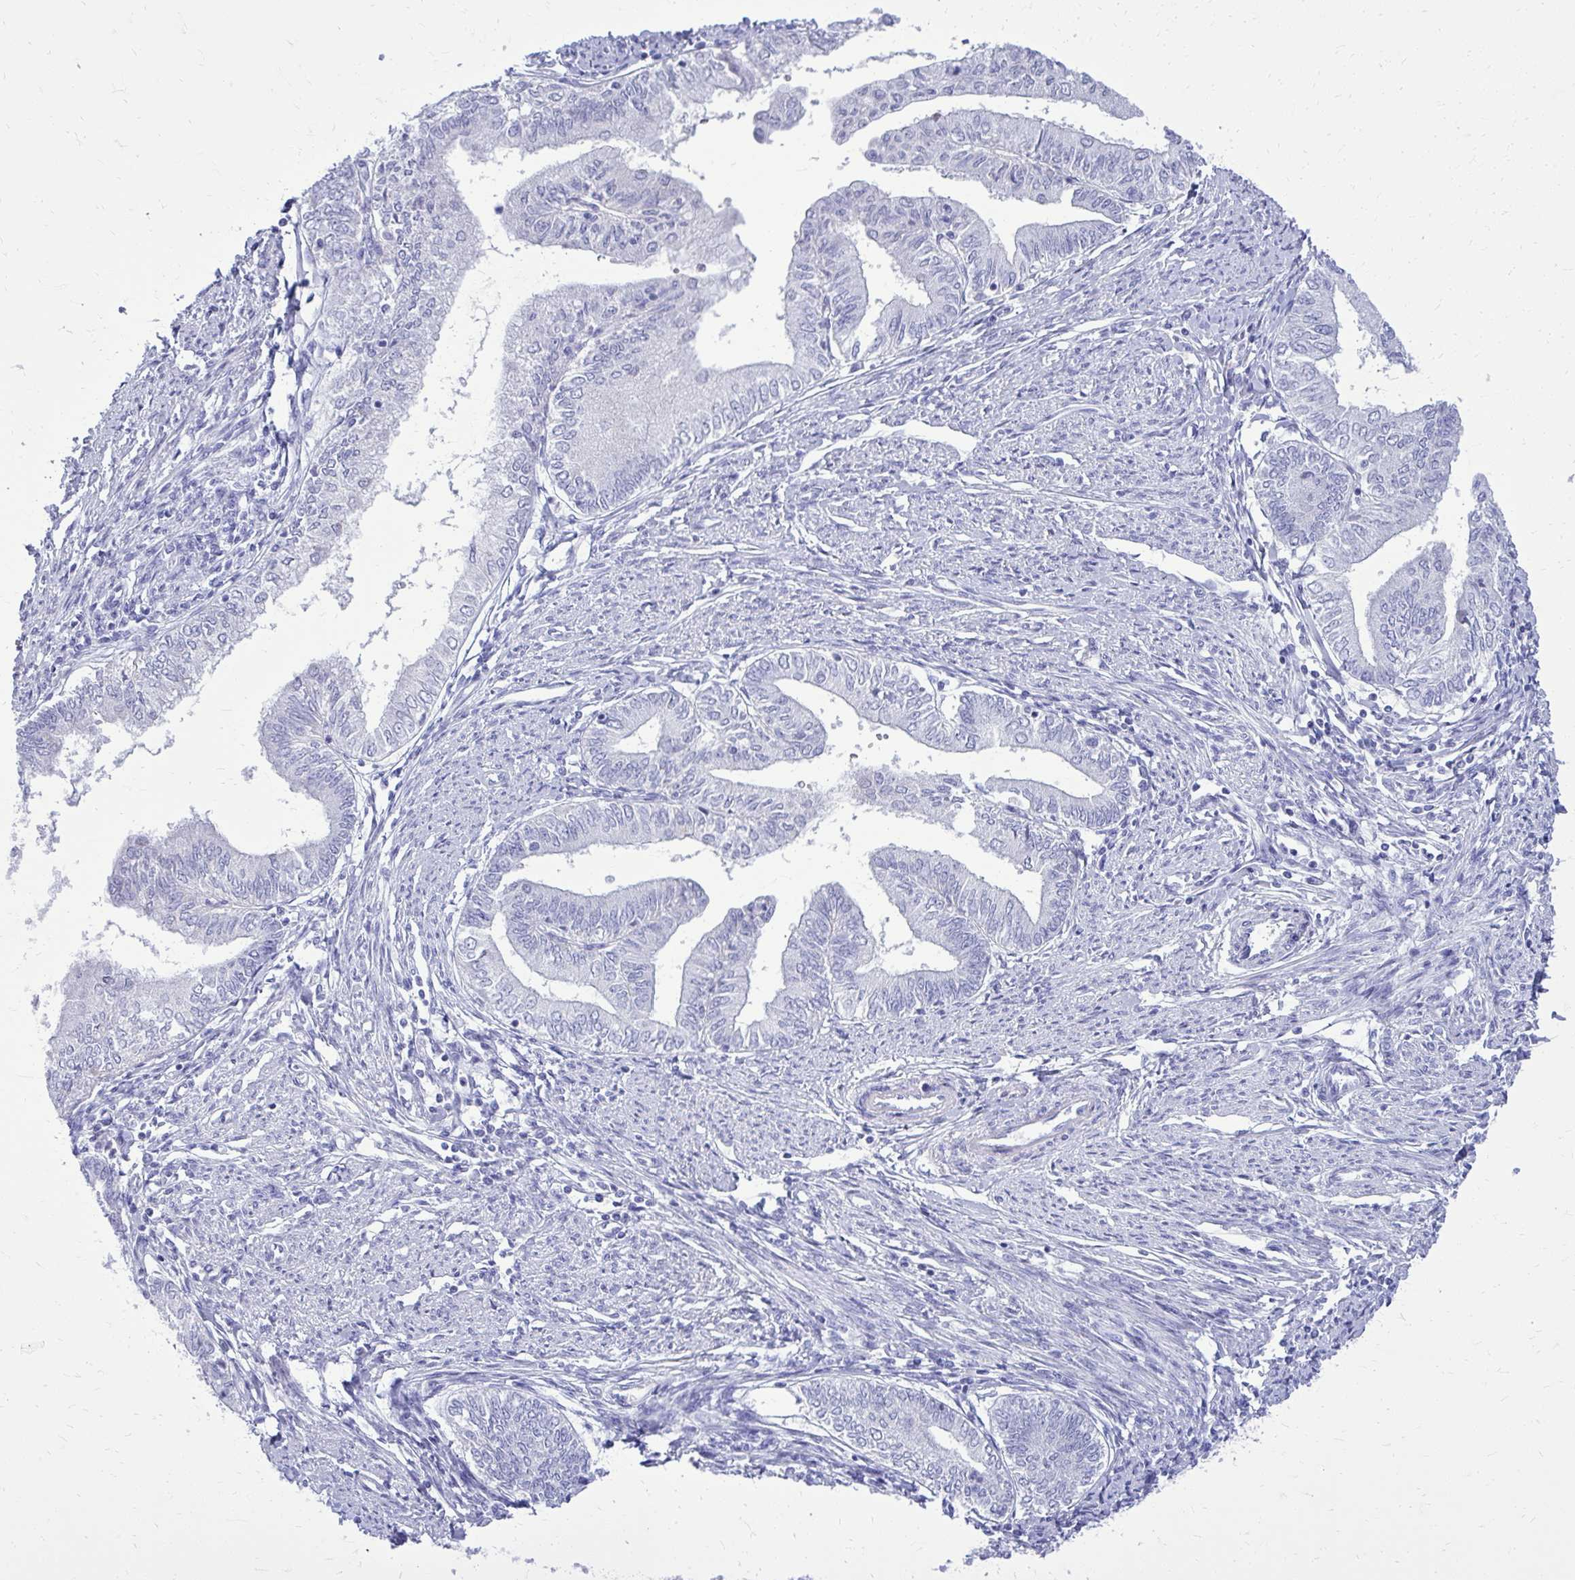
{"staining": {"intensity": "negative", "quantity": "none", "location": "none"}, "tissue": "endometrial cancer", "cell_type": "Tumor cells", "image_type": "cancer", "snomed": [{"axis": "morphology", "description": "Adenocarcinoma, NOS"}, {"axis": "topography", "description": "Endometrium"}], "caption": "Tumor cells are negative for brown protein staining in adenocarcinoma (endometrial).", "gene": "BCL6B", "patient": {"sex": "female", "age": 66}}